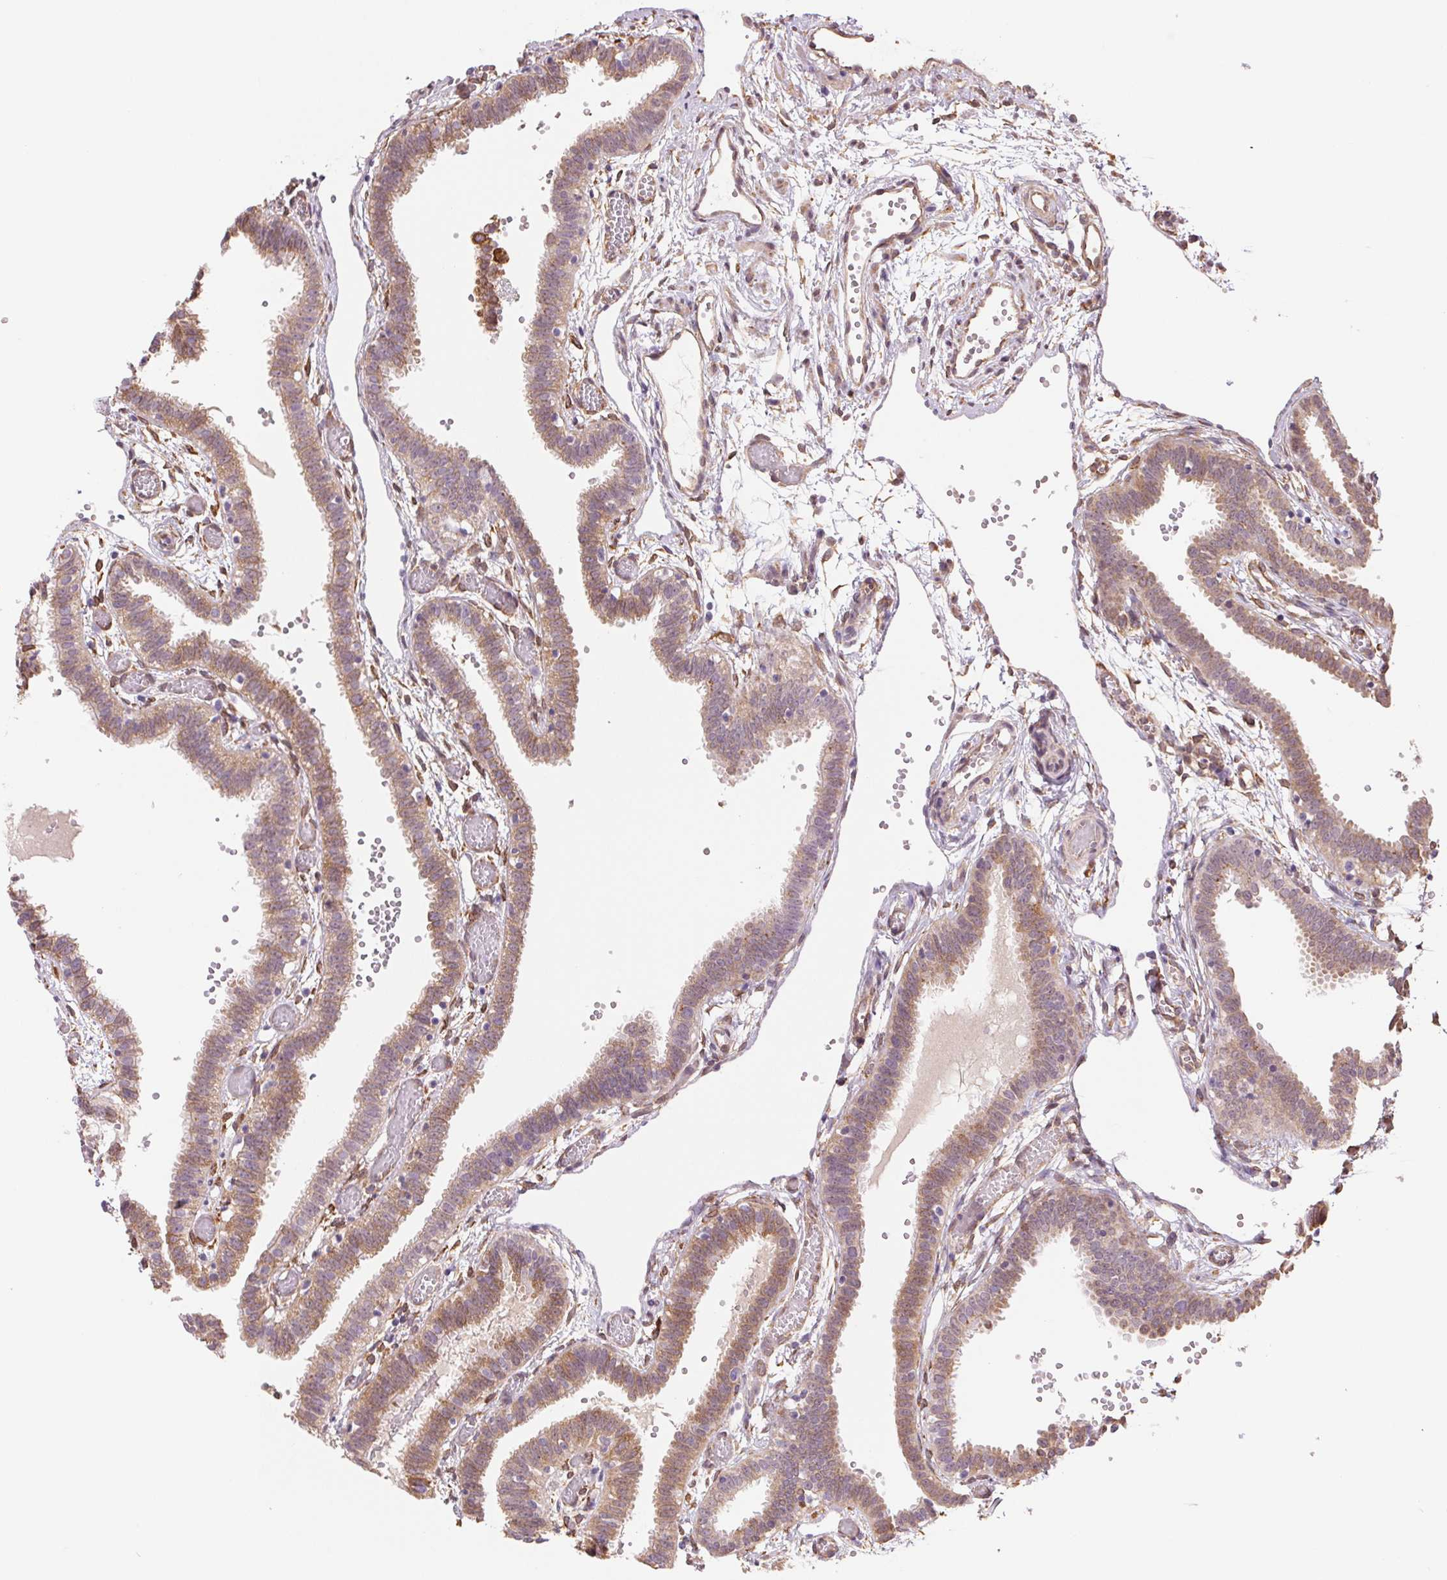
{"staining": {"intensity": "weak", "quantity": "25%-75%", "location": "cytoplasmic/membranous"}, "tissue": "fallopian tube", "cell_type": "Glandular cells", "image_type": "normal", "snomed": [{"axis": "morphology", "description": "Normal tissue, NOS"}, {"axis": "topography", "description": "Fallopian tube"}], "caption": "Protein staining demonstrates weak cytoplasmic/membranous positivity in approximately 25%-75% of glandular cells in unremarkable fallopian tube. The staining was performed using DAB (3,3'-diaminobenzidine) to visualize the protein expression in brown, while the nuclei were stained in blue with hematoxylin (Magnification: 20x).", "gene": "FKBP10", "patient": {"sex": "female", "age": 37}}